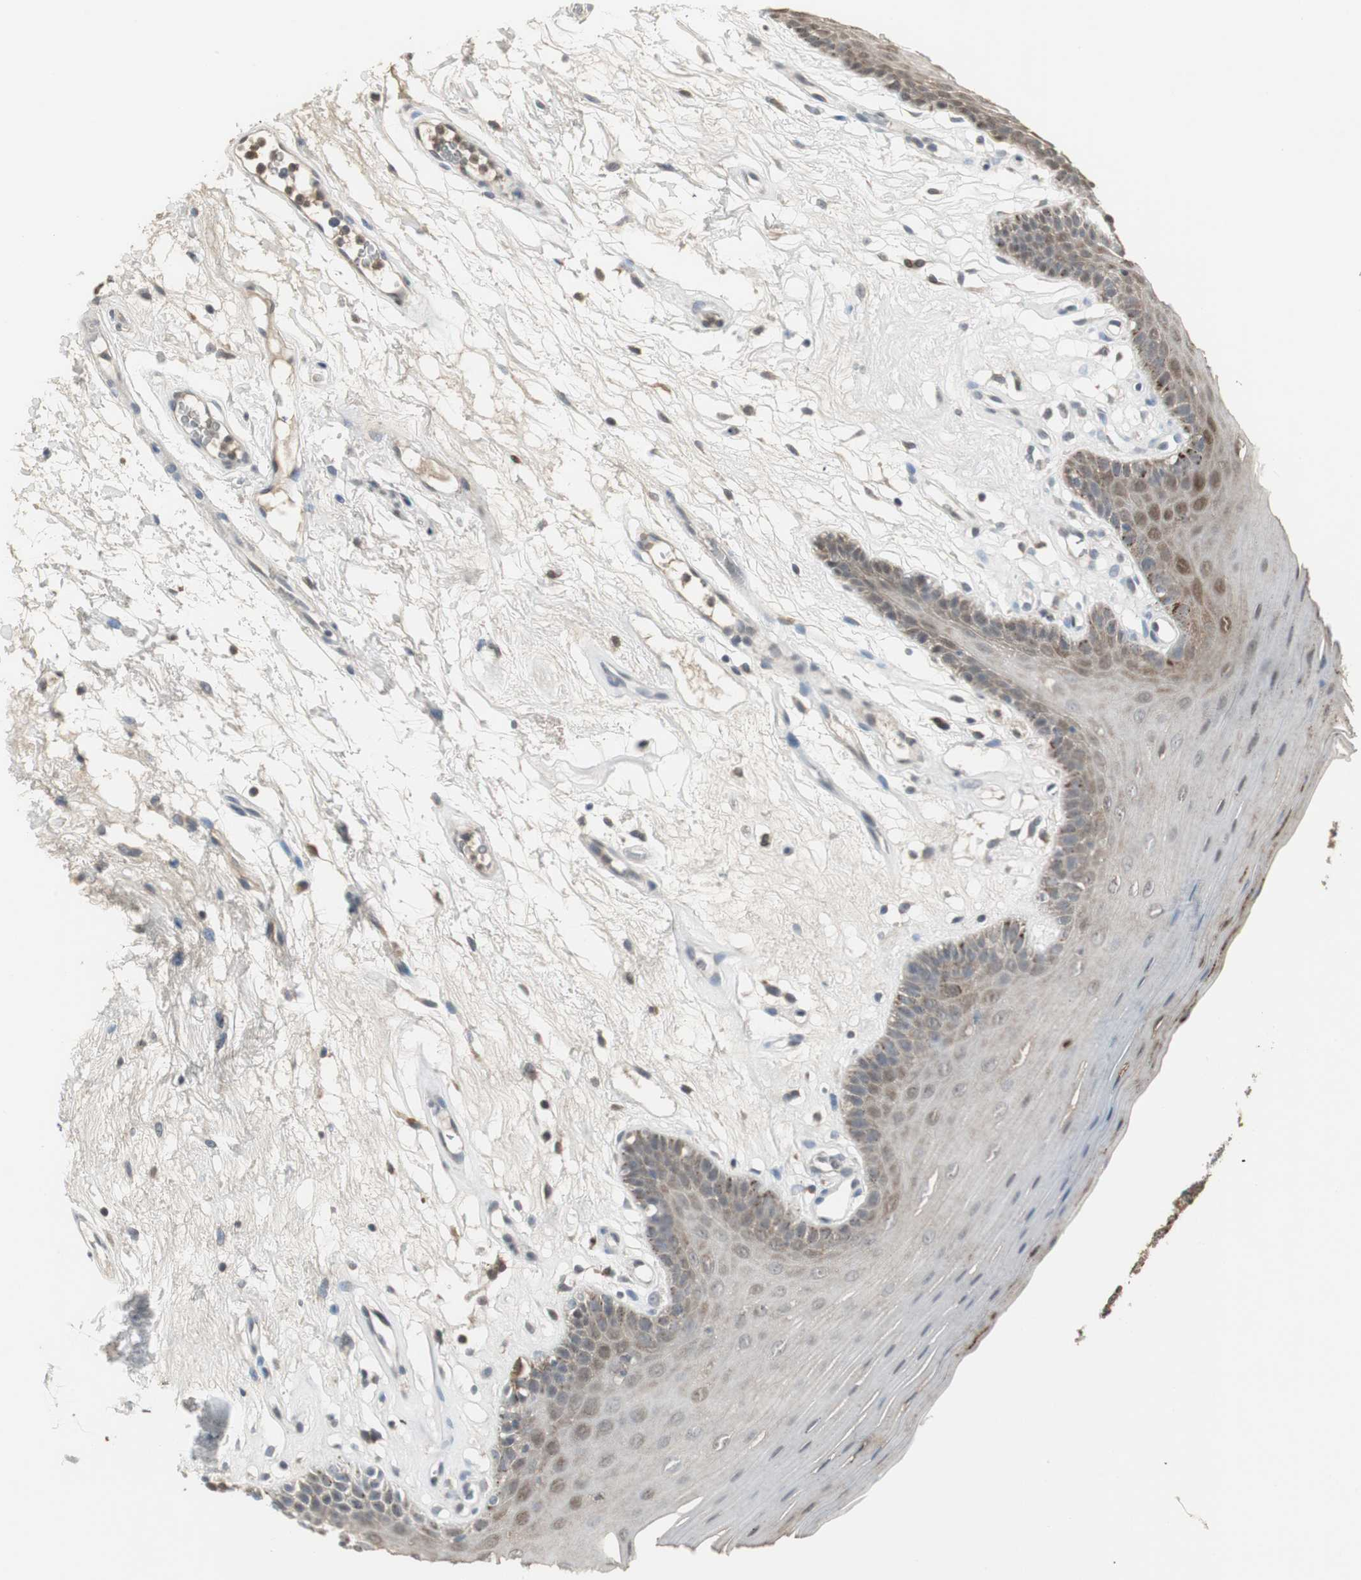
{"staining": {"intensity": "weak", "quantity": ">75%", "location": "cytoplasmic/membranous,nuclear"}, "tissue": "oral mucosa", "cell_type": "Squamous epithelial cells", "image_type": "normal", "snomed": [{"axis": "morphology", "description": "Normal tissue, NOS"}, {"axis": "morphology", "description": "Squamous cell carcinoma, NOS"}, {"axis": "topography", "description": "Skeletal muscle"}, {"axis": "topography", "description": "Oral tissue"}, {"axis": "topography", "description": "Head-Neck"}], "caption": "The image demonstrates immunohistochemical staining of unremarkable oral mucosa. There is weak cytoplasmic/membranous,nuclear staining is seen in approximately >75% of squamous epithelial cells.", "gene": "PLIN3", "patient": {"sex": "male", "age": 71}}